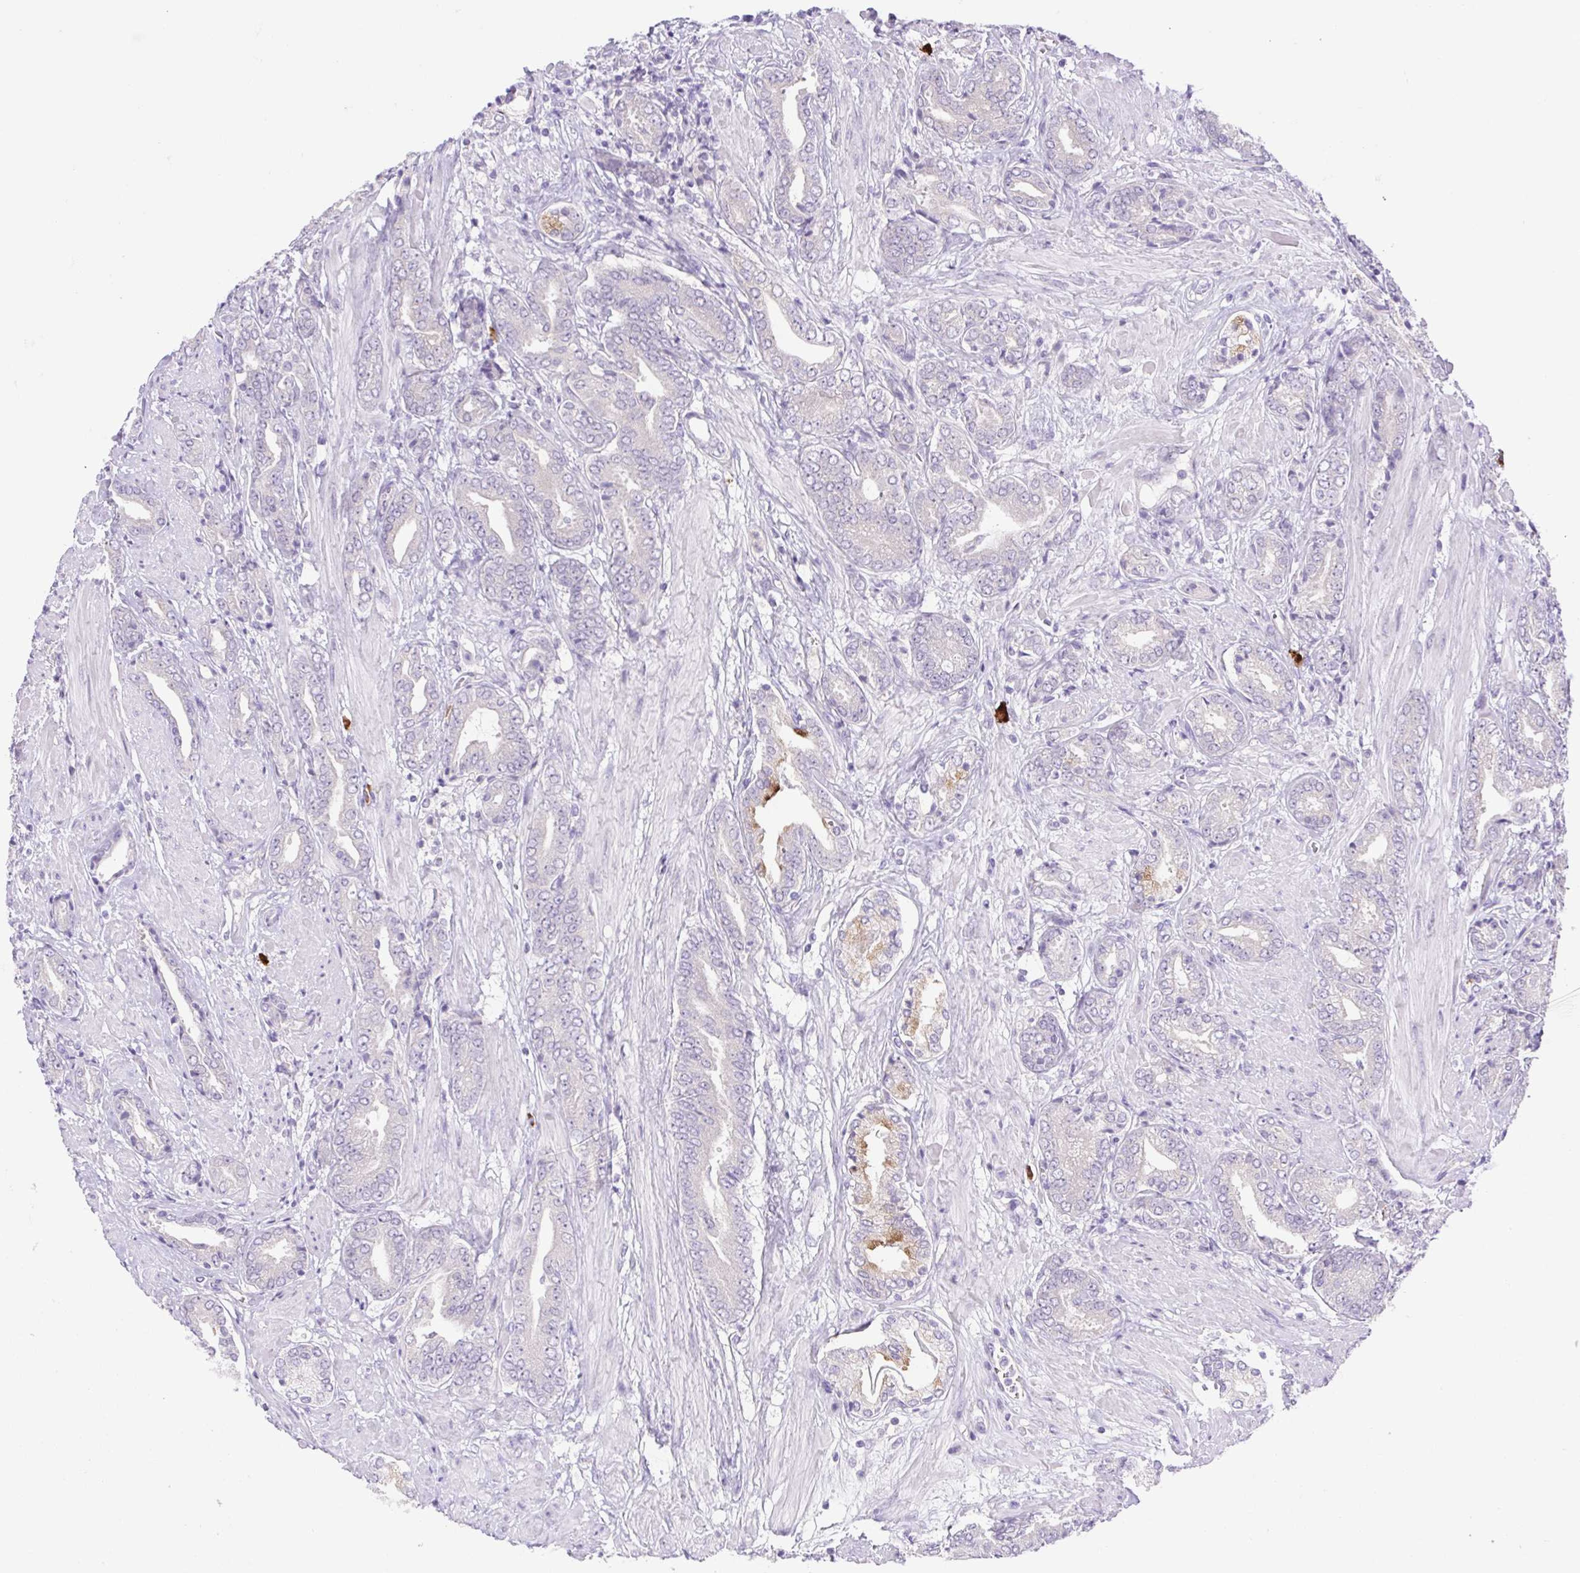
{"staining": {"intensity": "negative", "quantity": "none", "location": "none"}, "tissue": "prostate cancer", "cell_type": "Tumor cells", "image_type": "cancer", "snomed": [{"axis": "morphology", "description": "Adenocarcinoma, High grade"}, {"axis": "topography", "description": "Prostate"}], "caption": "IHC image of neoplastic tissue: human prostate cancer stained with DAB exhibits no significant protein positivity in tumor cells.", "gene": "FAM177B", "patient": {"sex": "male", "age": 56}}